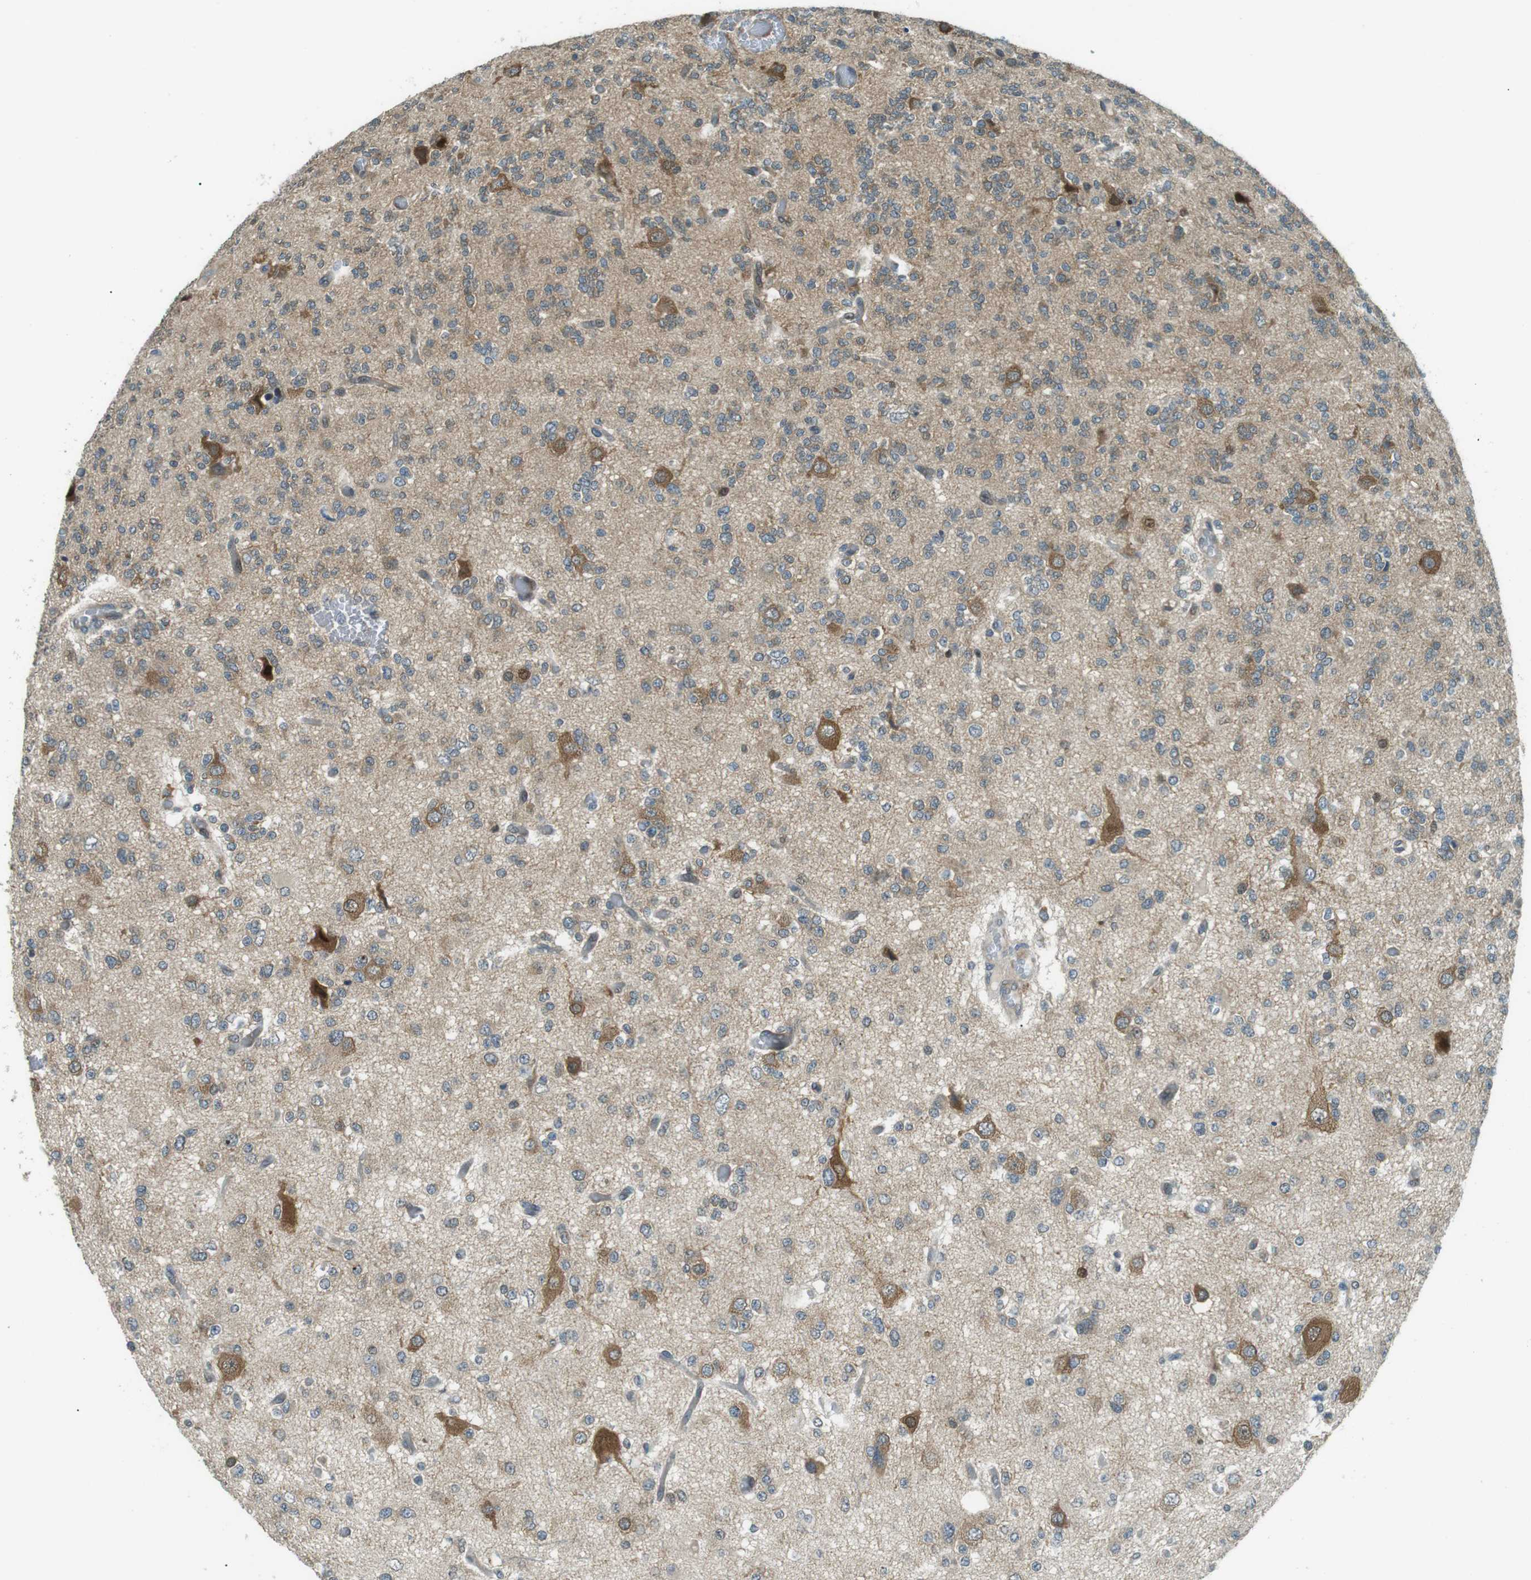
{"staining": {"intensity": "moderate", "quantity": "25%-75%", "location": "cytoplasmic/membranous"}, "tissue": "glioma", "cell_type": "Tumor cells", "image_type": "cancer", "snomed": [{"axis": "morphology", "description": "Glioma, malignant, Low grade"}, {"axis": "topography", "description": "Brain"}], "caption": "IHC (DAB) staining of malignant glioma (low-grade) demonstrates moderate cytoplasmic/membranous protein expression in approximately 25%-75% of tumor cells.", "gene": "TMEM74", "patient": {"sex": "male", "age": 38}}